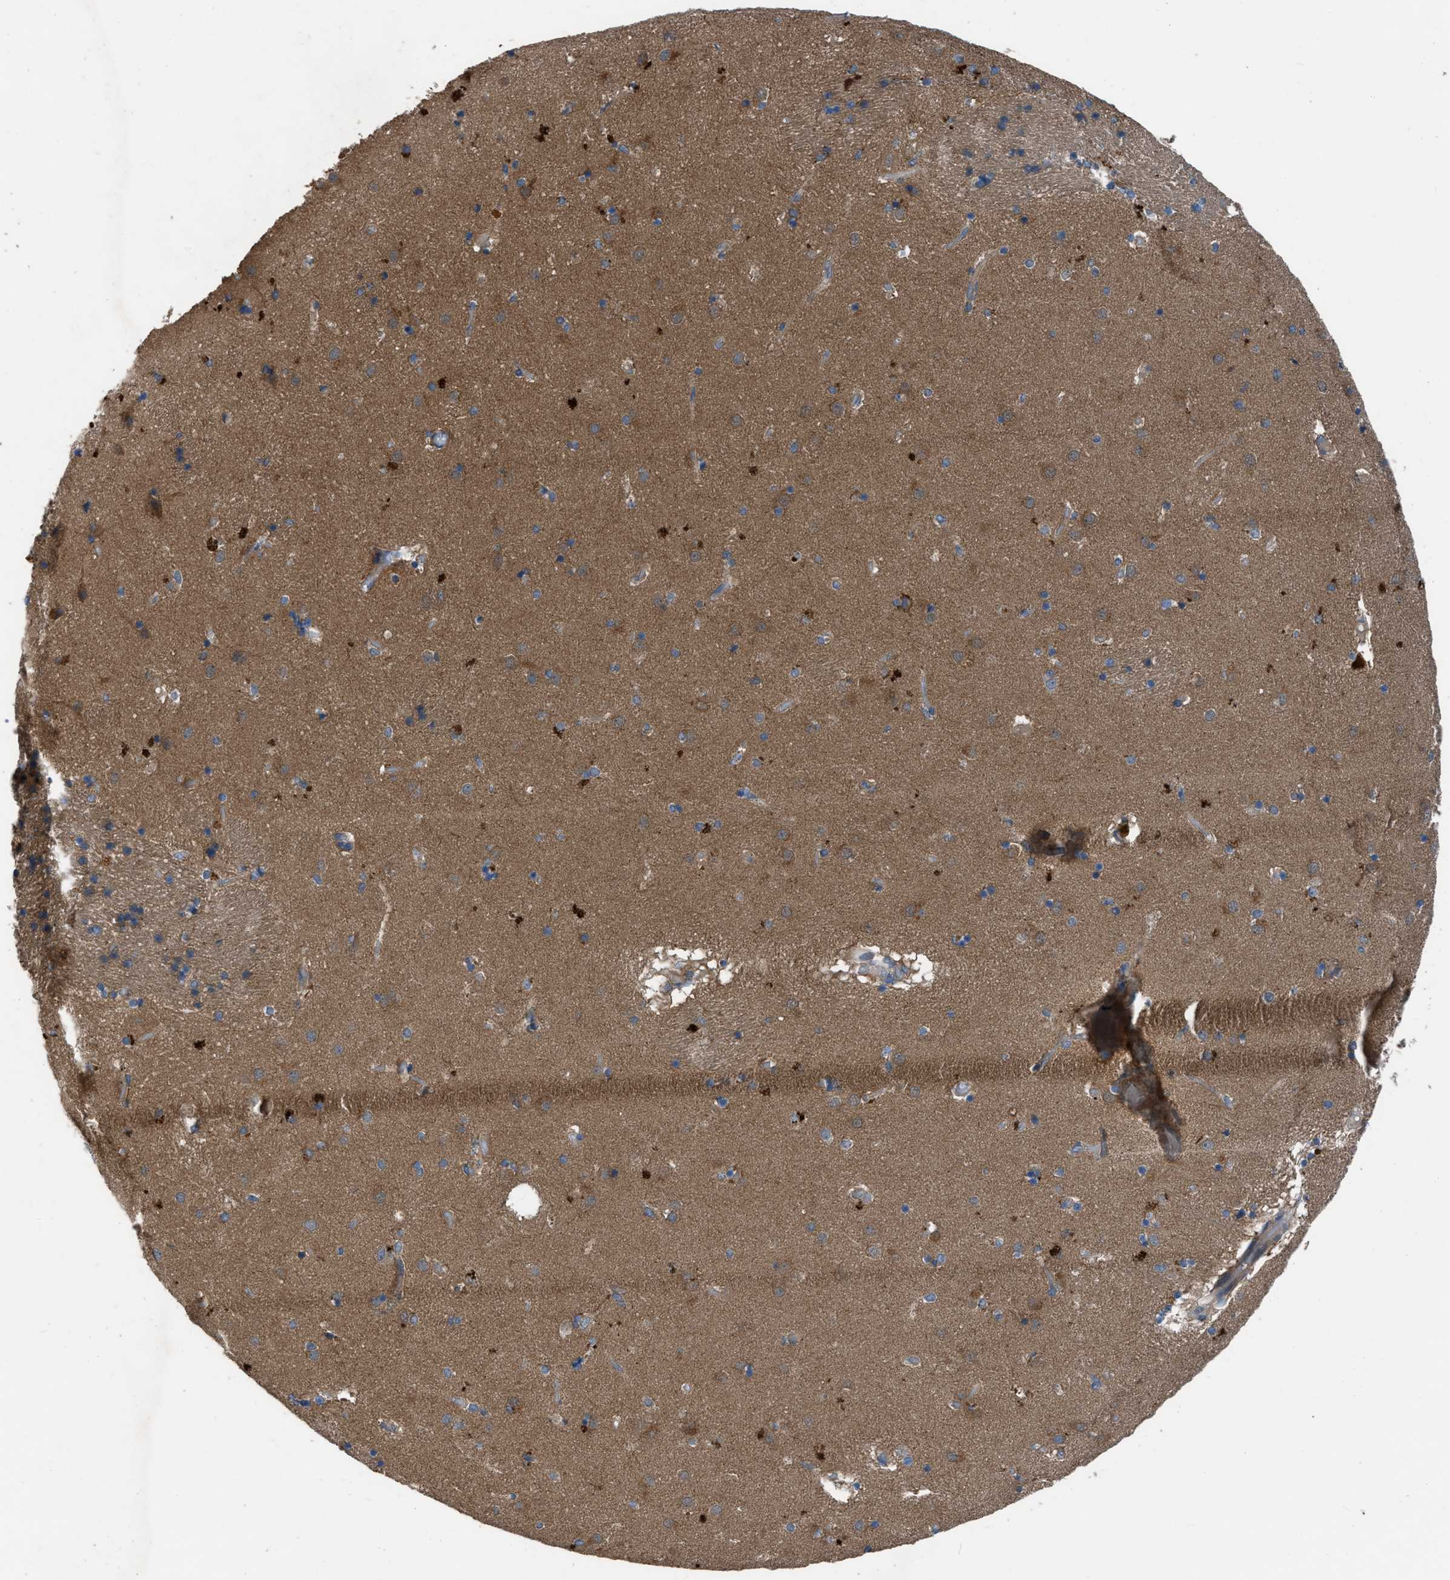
{"staining": {"intensity": "moderate", "quantity": "25%-75%", "location": "cytoplasmic/membranous"}, "tissue": "caudate", "cell_type": "Glial cells", "image_type": "normal", "snomed": [{"axis": "morphology", "description": "Normal tissue, NOS"}, {"axis": "topography", "description": "Lateral ventricle wall"}], "caption": "Protein staining of benign caudate exhibits moderate cytoplasmic/membranous expression in approximately 25%-75% of glial cells. (Brightfield microscopy of DAB IHC at high magnification).", "gene": "USP25", "patient": {"sex": "male", "age": 70}}